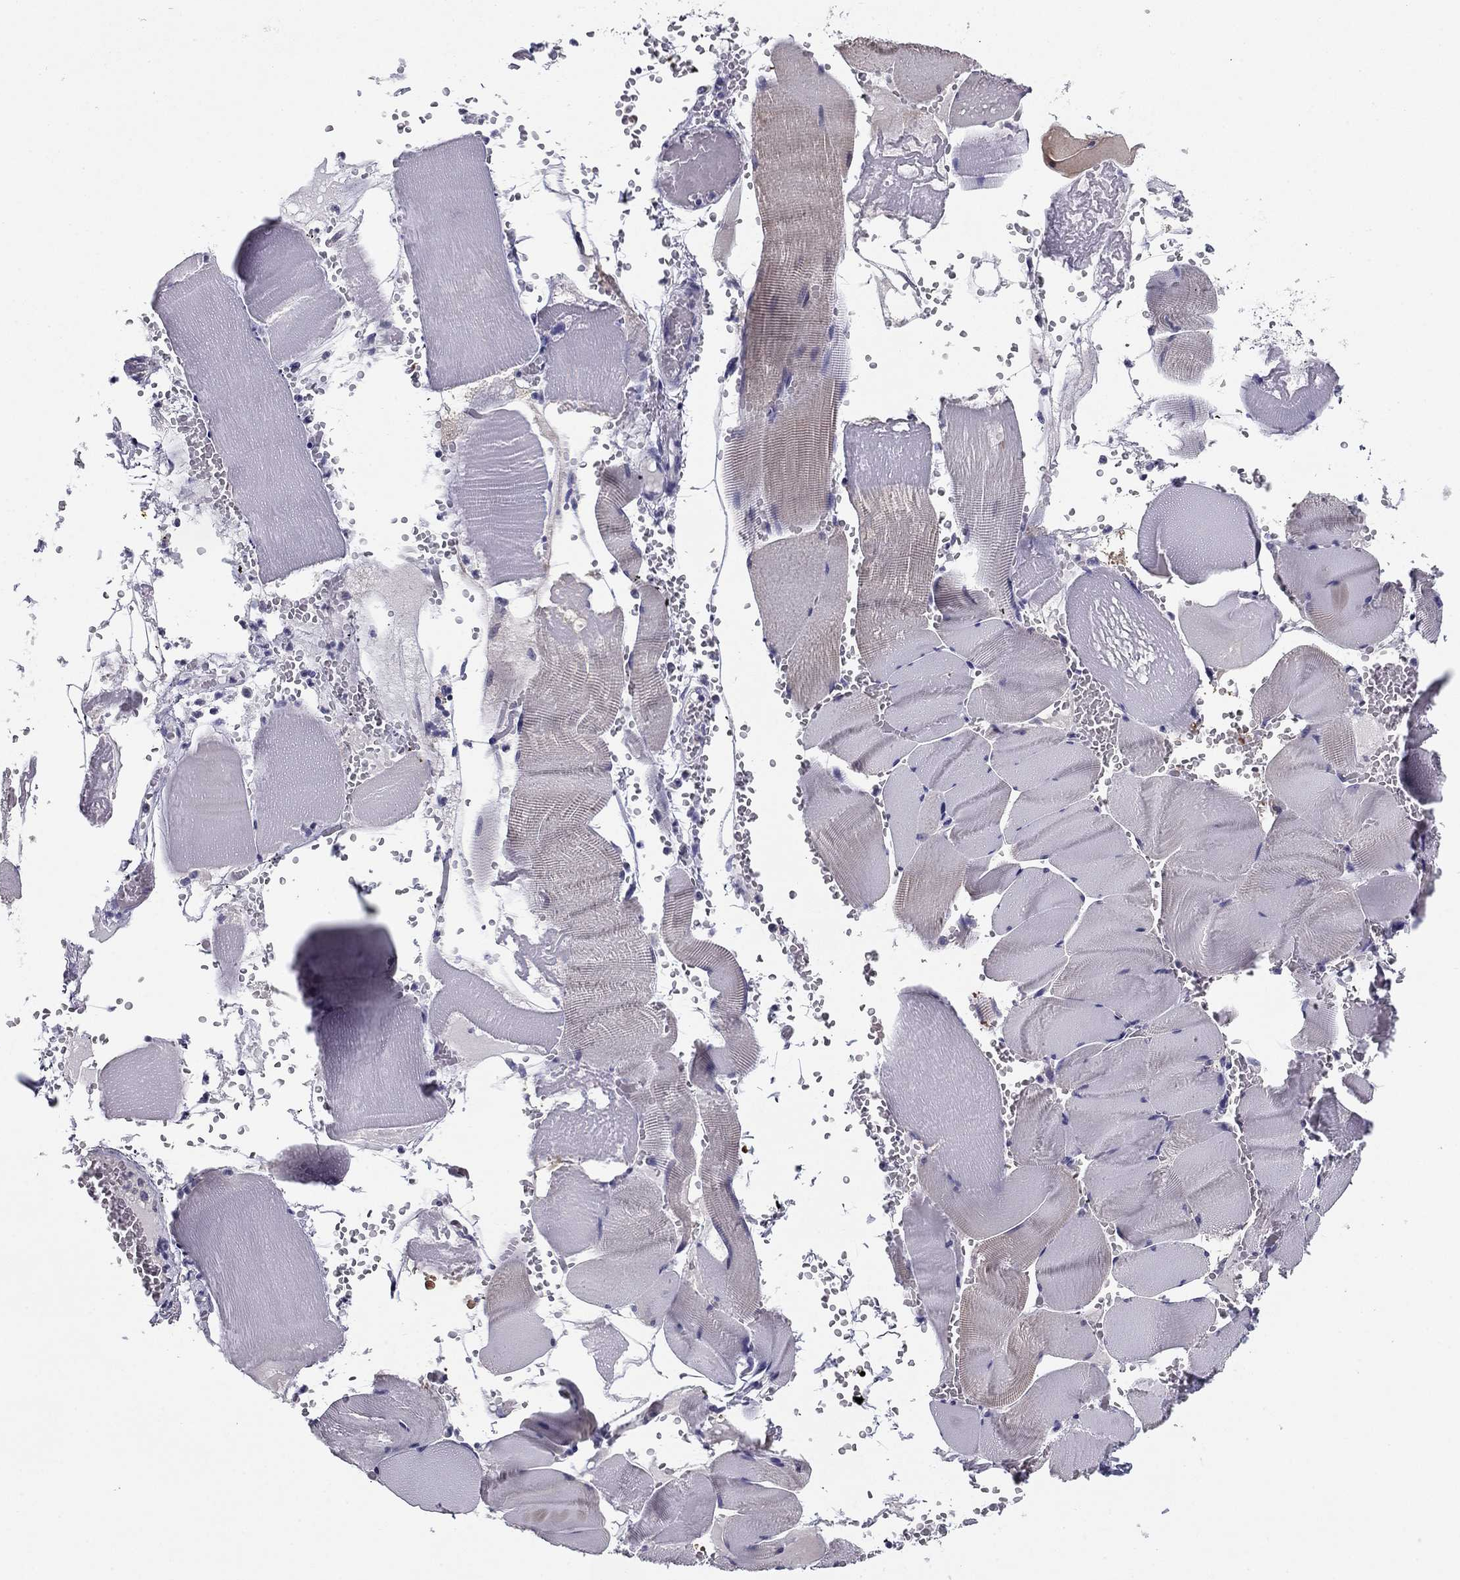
{"staining": {"intensity": "weak", "quantity": "25%-75%", "location": "cytoplasmic/membranous"}, "tissue": "skeletal muscle", "cell_type": "Myocytes", "image_type": "normal", "snomed": [{"axis": "morphology", "description": "Normal tissue, NOS"}, {"axis": "topography", "description": "Skeletal muscle"}], "caption": "High-power microscopy captured an IHC micrograph of unremarkable skeletal muscle, revealing weak cytoplasmic/membranous staining in about 25%-75% of myocytes. The staining was performed using DAB, with brown indicating positive protein expression. Nuclei are stained blue with hematoxylin.", "gene": "TMED3", "patient": {"sex": "male", "age": 56}}